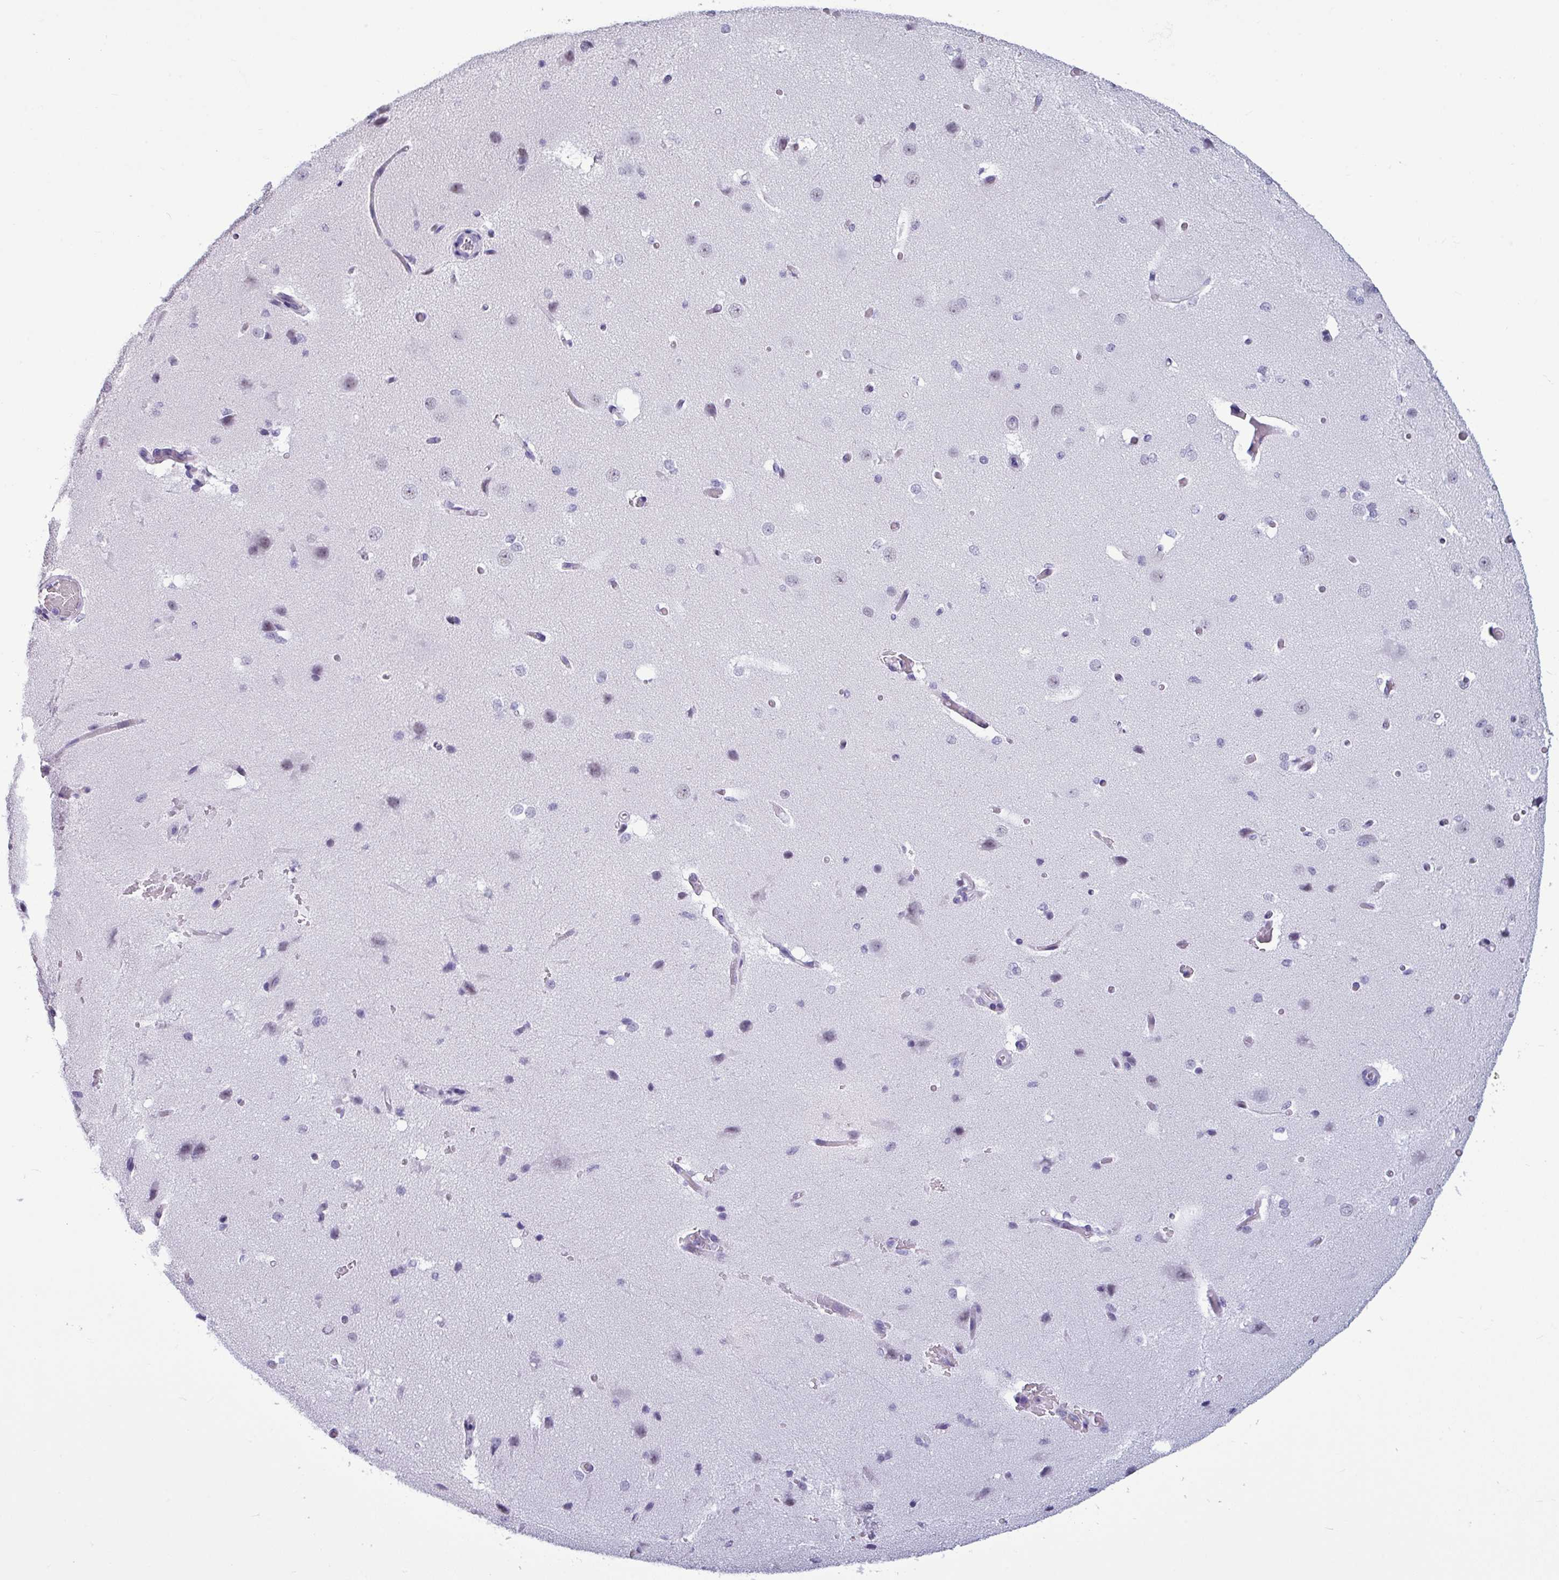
{"staining": {"intensity": "weak", "quantity": "<25%", "location": "nuclear"}, "tissue": "cerebral cortex", "cell_type": "Endothelial cells", "image_type": "normal", "snomed": [{"axis": "morphology", "description": "Normal tissue, NOS"}, {"axis": "morphology", "description": "Inflammation, NOS"}, {"axis": "topography", "description": "Cerebral cortex"}], "caption": "The photomicrograph reveals no staining of endothelial cells in normal cerebral cortex. (DAB (3,3'-diaminobenzidine) immunohistochemistry (IHC) with hematoxylin counter stain).", "gene": "SRGAP1", "patient": {"sex": "male", "age": 6}}